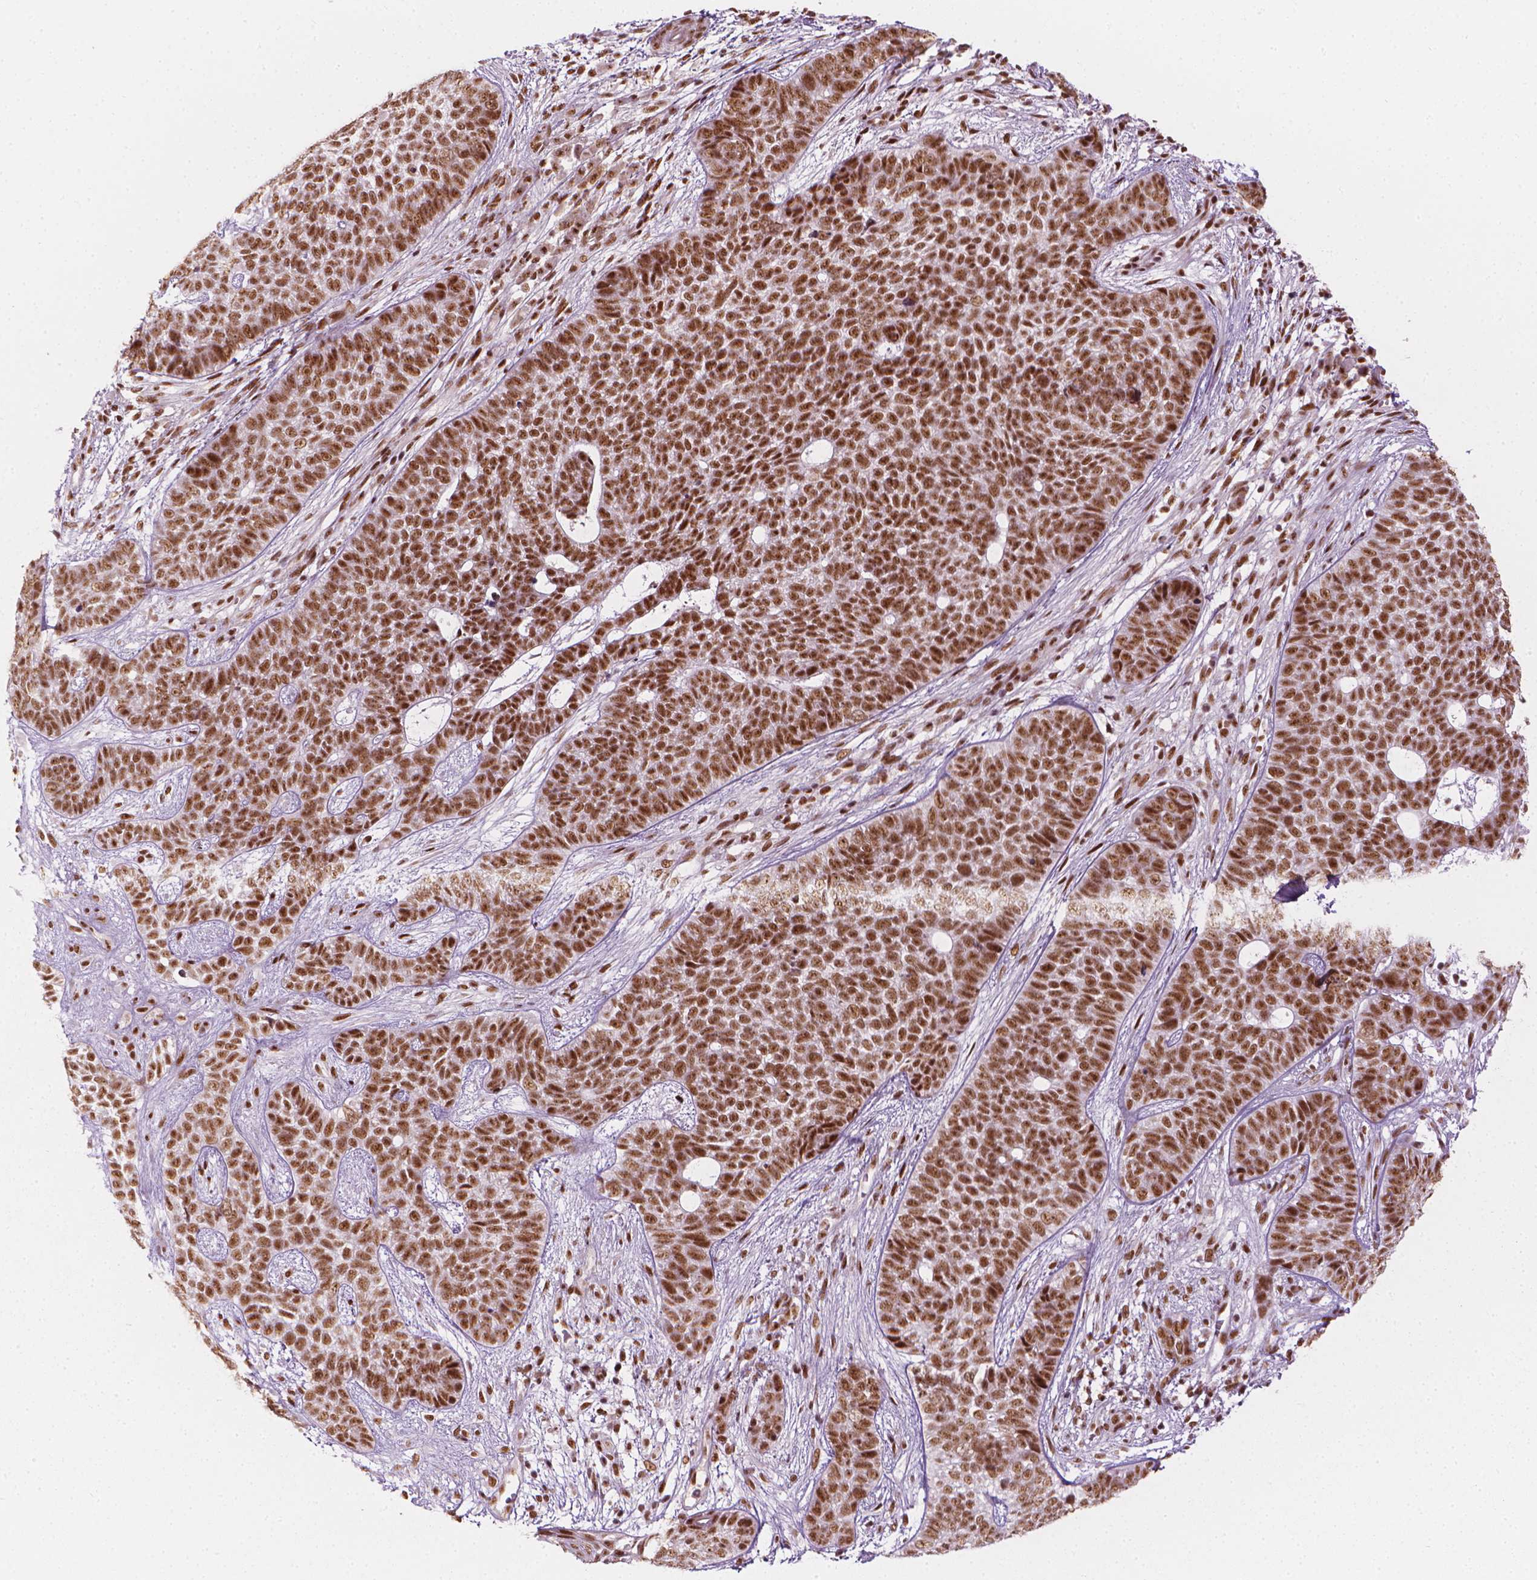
{"staining": {"intensity": "moderate", "quantity": ">75%", "location": "nuclear"}, "tissue": "skin cancer", "cell_type": "Tumor cells", "image_type": "cancer", "snomed": [{"axis": "morphology", "description": "Basal cell carcinoma"}, {"axis": "topography", "description": "Skin"}], "caption": "A high-resolution photomicrograph shows immunohistochemistry staining of basal cell carcinoma (skin), which reveals moderate nuclear positivity in approximately >75% of tumor cells.", "gene": "ELF2", "patient": {"sex": "female", "age": 69}}